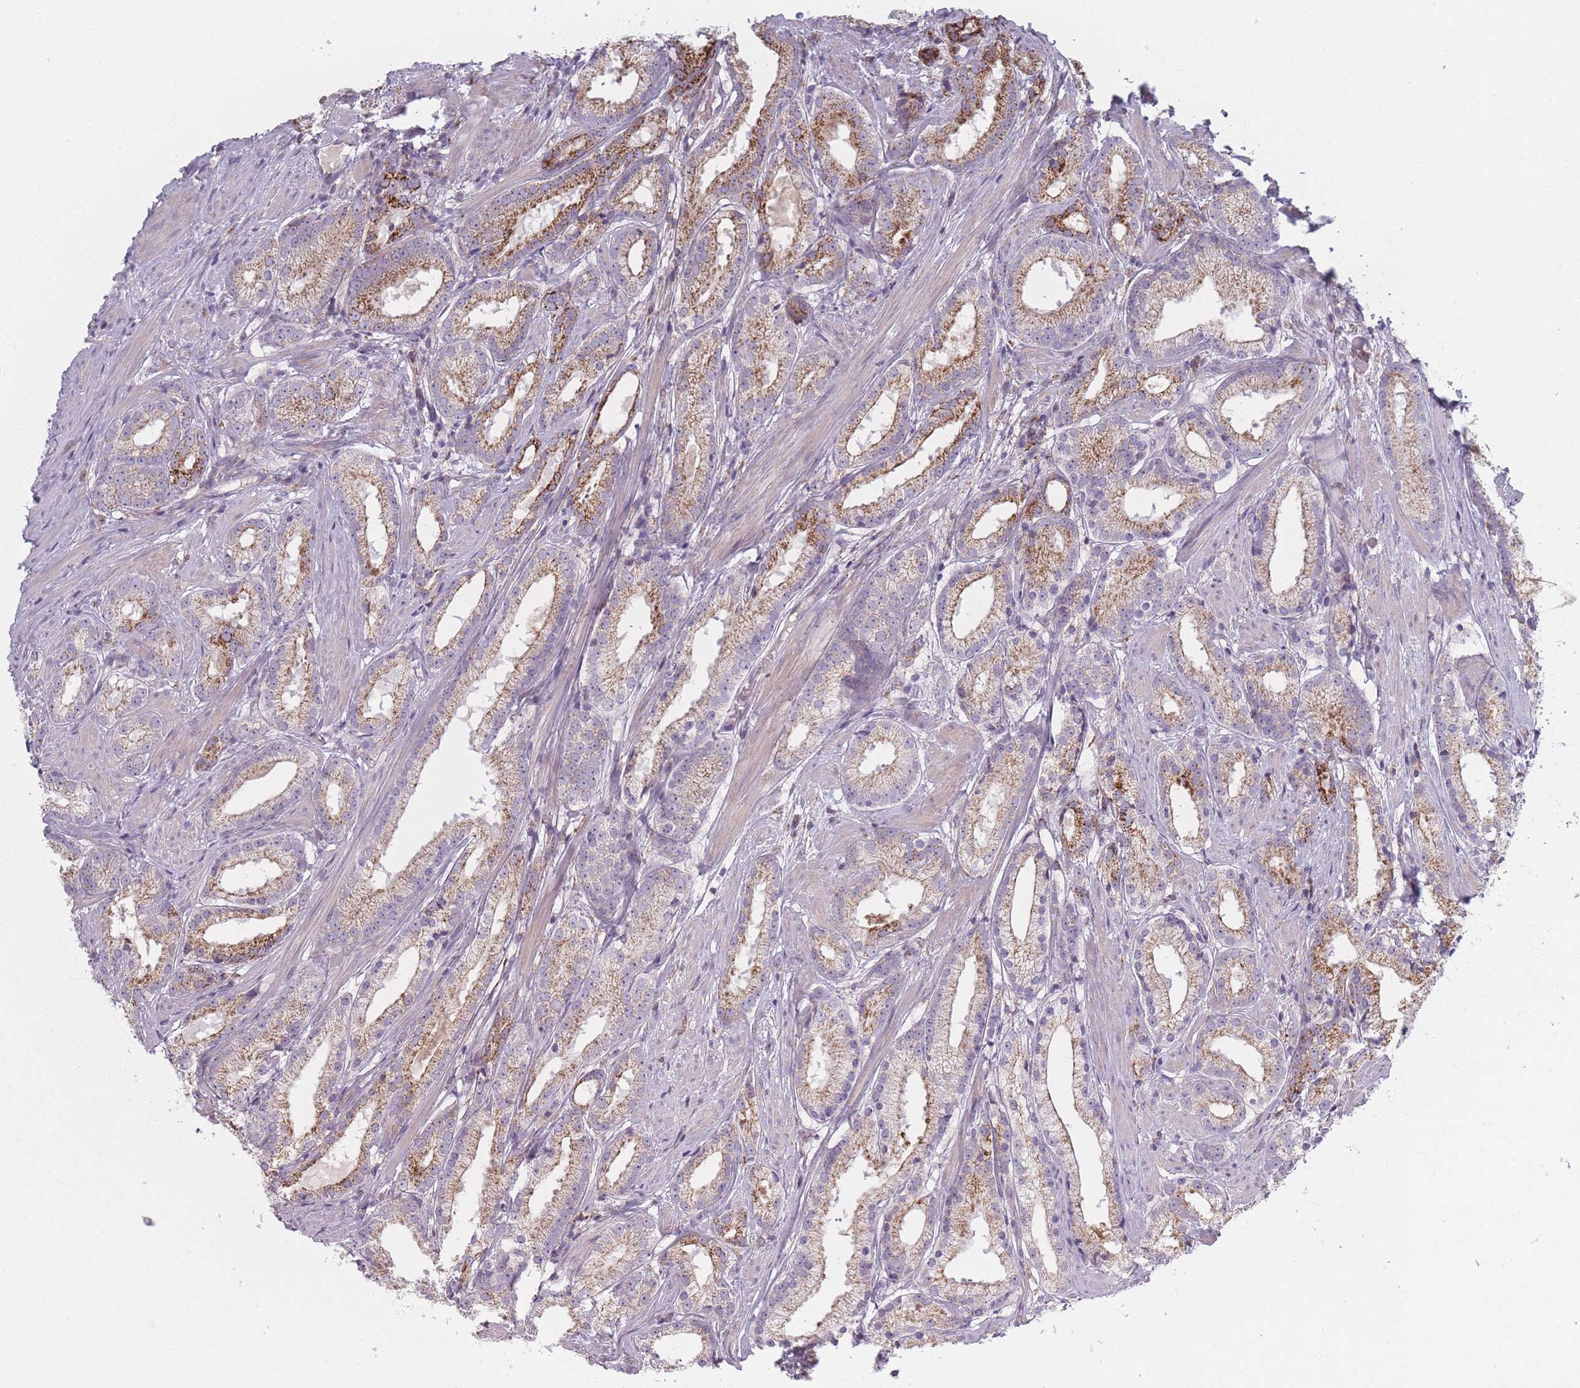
{"staining": {"intensity": "moderate", "quantity": "25%-75%", "location": "cytoplasmic/membranous"}, "tissue": "prostate cancer", "cell_type": "Tumor cells", "image_type": "cancer", "snomed": [{"axis": "morphology", "description": "Adenocarcinoma, Low grade"}, {"axis": "topography", "description": "Prostate"}], "caption": "Tumor cells display medium levels of moderate cytoplasmic/membranous staining in about 25%-75% of cells in human low-grade adenocarcinoma (prostate).", "gene": "PEX11B", "patient": {"sex": "male", "age": 57}}